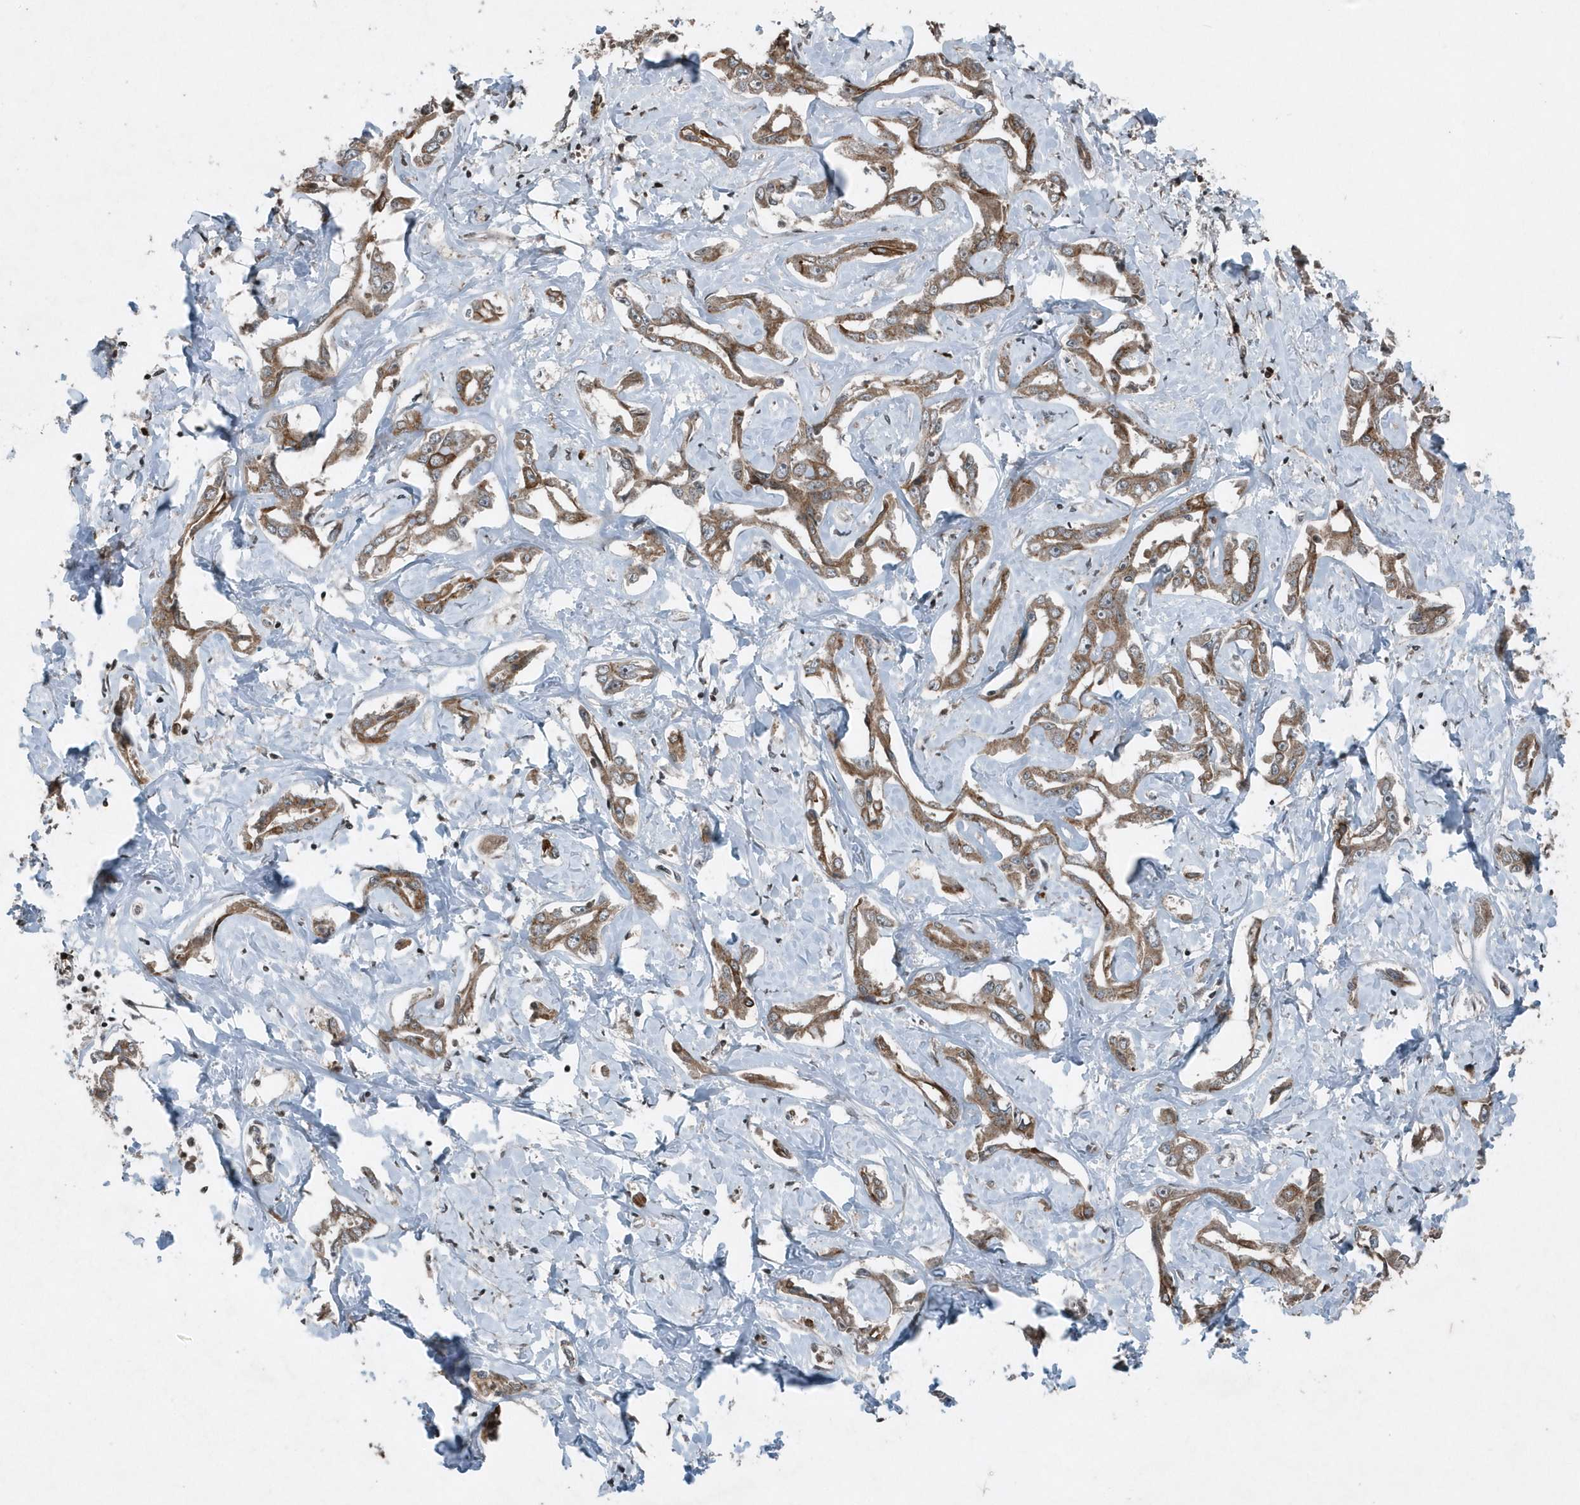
{"staining": {"intensity": "moderate", "quantity": ">75%", "location": "cytoplasmic/membranous"}, "tissue": "liver cancer", "cell_type": "Tumor cells", "image_type": "cancer", "snomed": [{"axis": "morphology", "description": "Cholangiocarcinoma"}, {"axis": "topography", "description": "Liver"}], "caption": "This is a photomicrograph of immunohistochemistry staining of liver cancer, which shows moderate expression in the cytoplasmic/membranous of tumor cells.", "gene": "EIF2B1", "patient": {"sex": "male", "age": 59}}